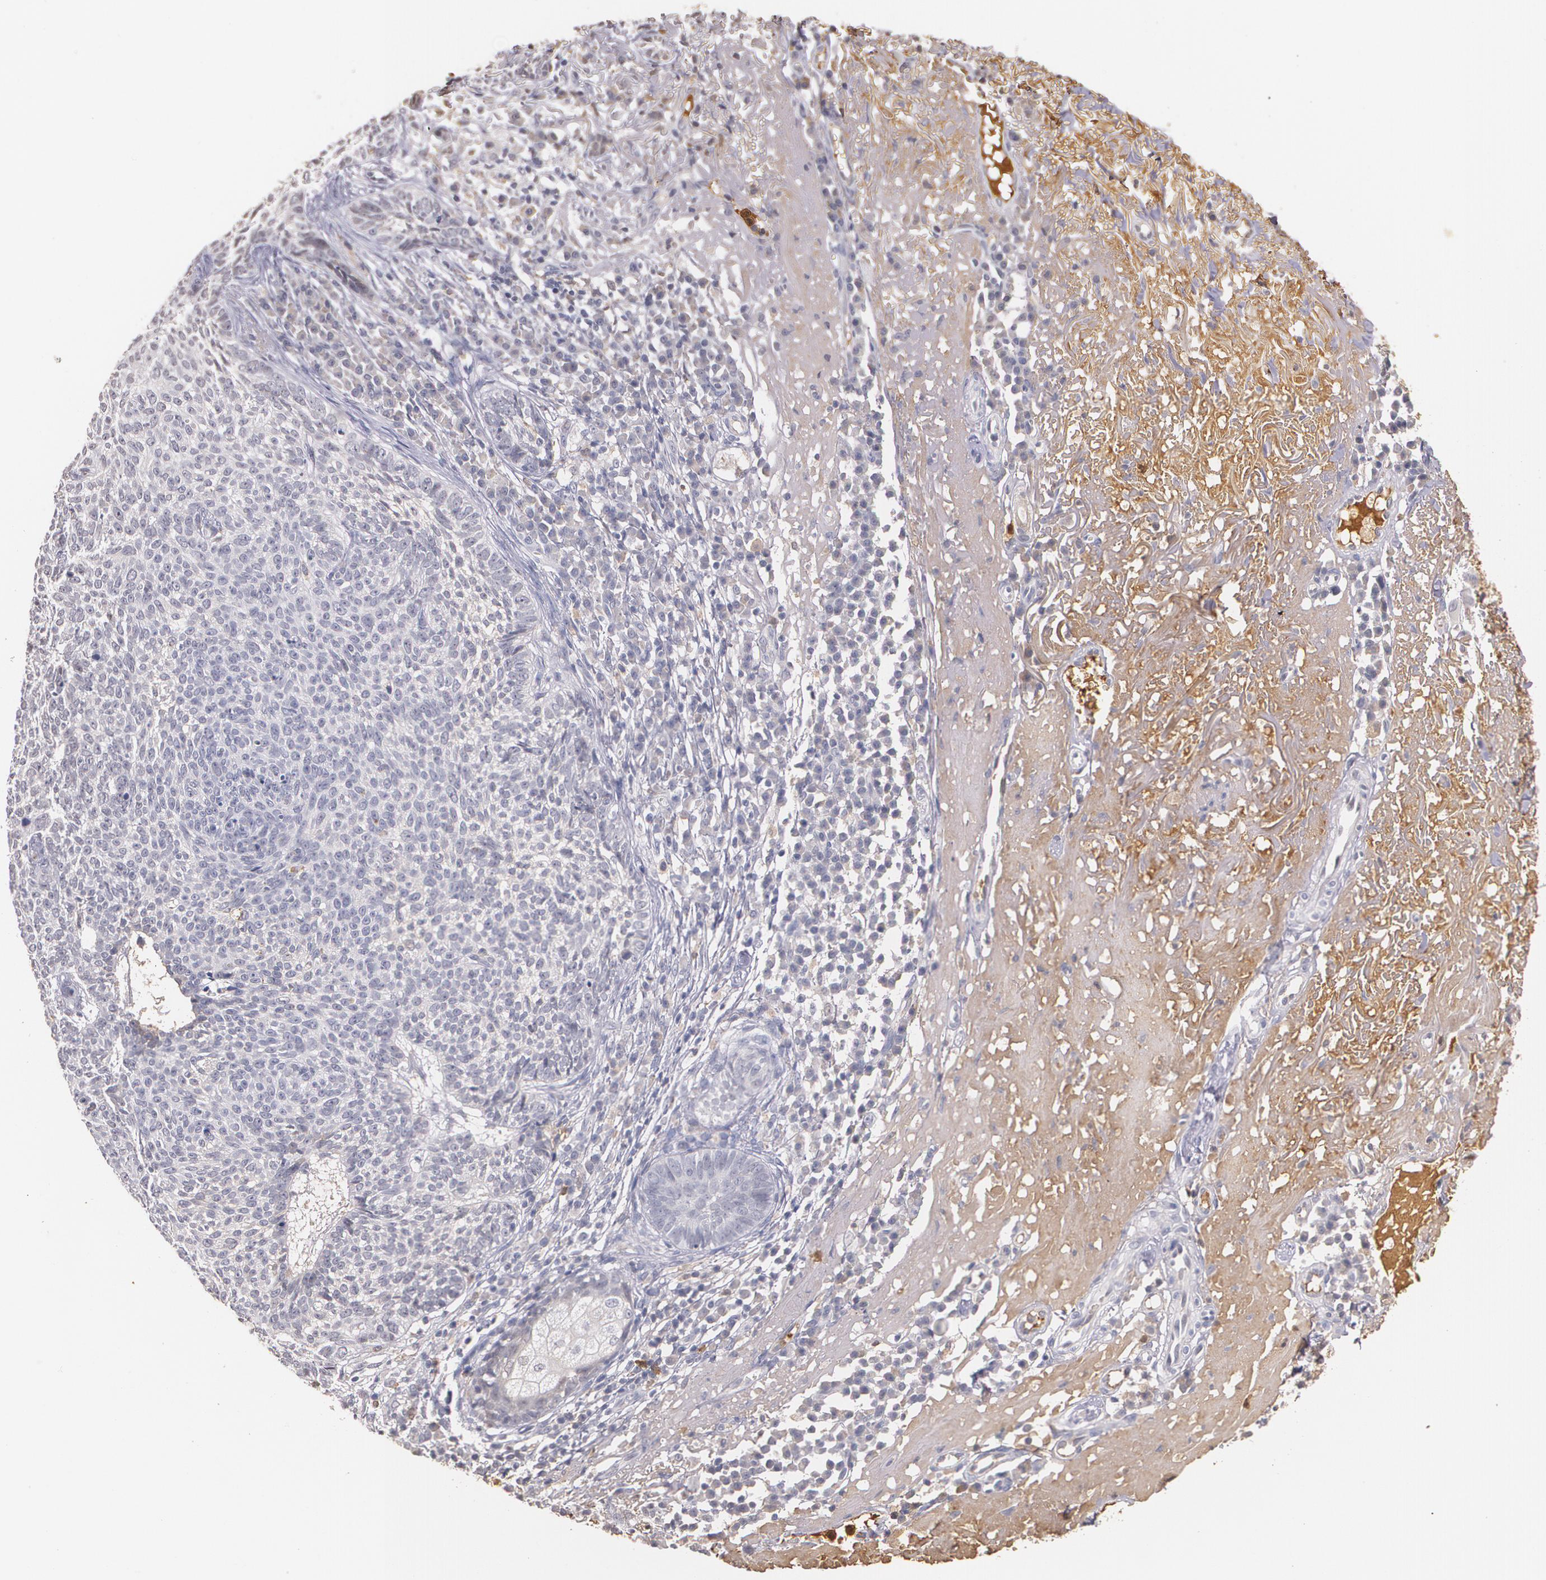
{"staining": {"intensity": "negative", "quantity": "none", "location": "none"}, "tissue": "skin cancer", "cell_type": "Tumor cells", "image_type": "cancer", "snomed": [{"axis": "morphology", "description": "Basal cell carcinoma"}, {"axis": "topography", "description": "Skin"}], "caption": "Immunohistochemistry (IHC) of human skin cancer displays no positivity in tumor cells.", "gene": "PTS", "patient": {"sex": "female", "age": 89}}